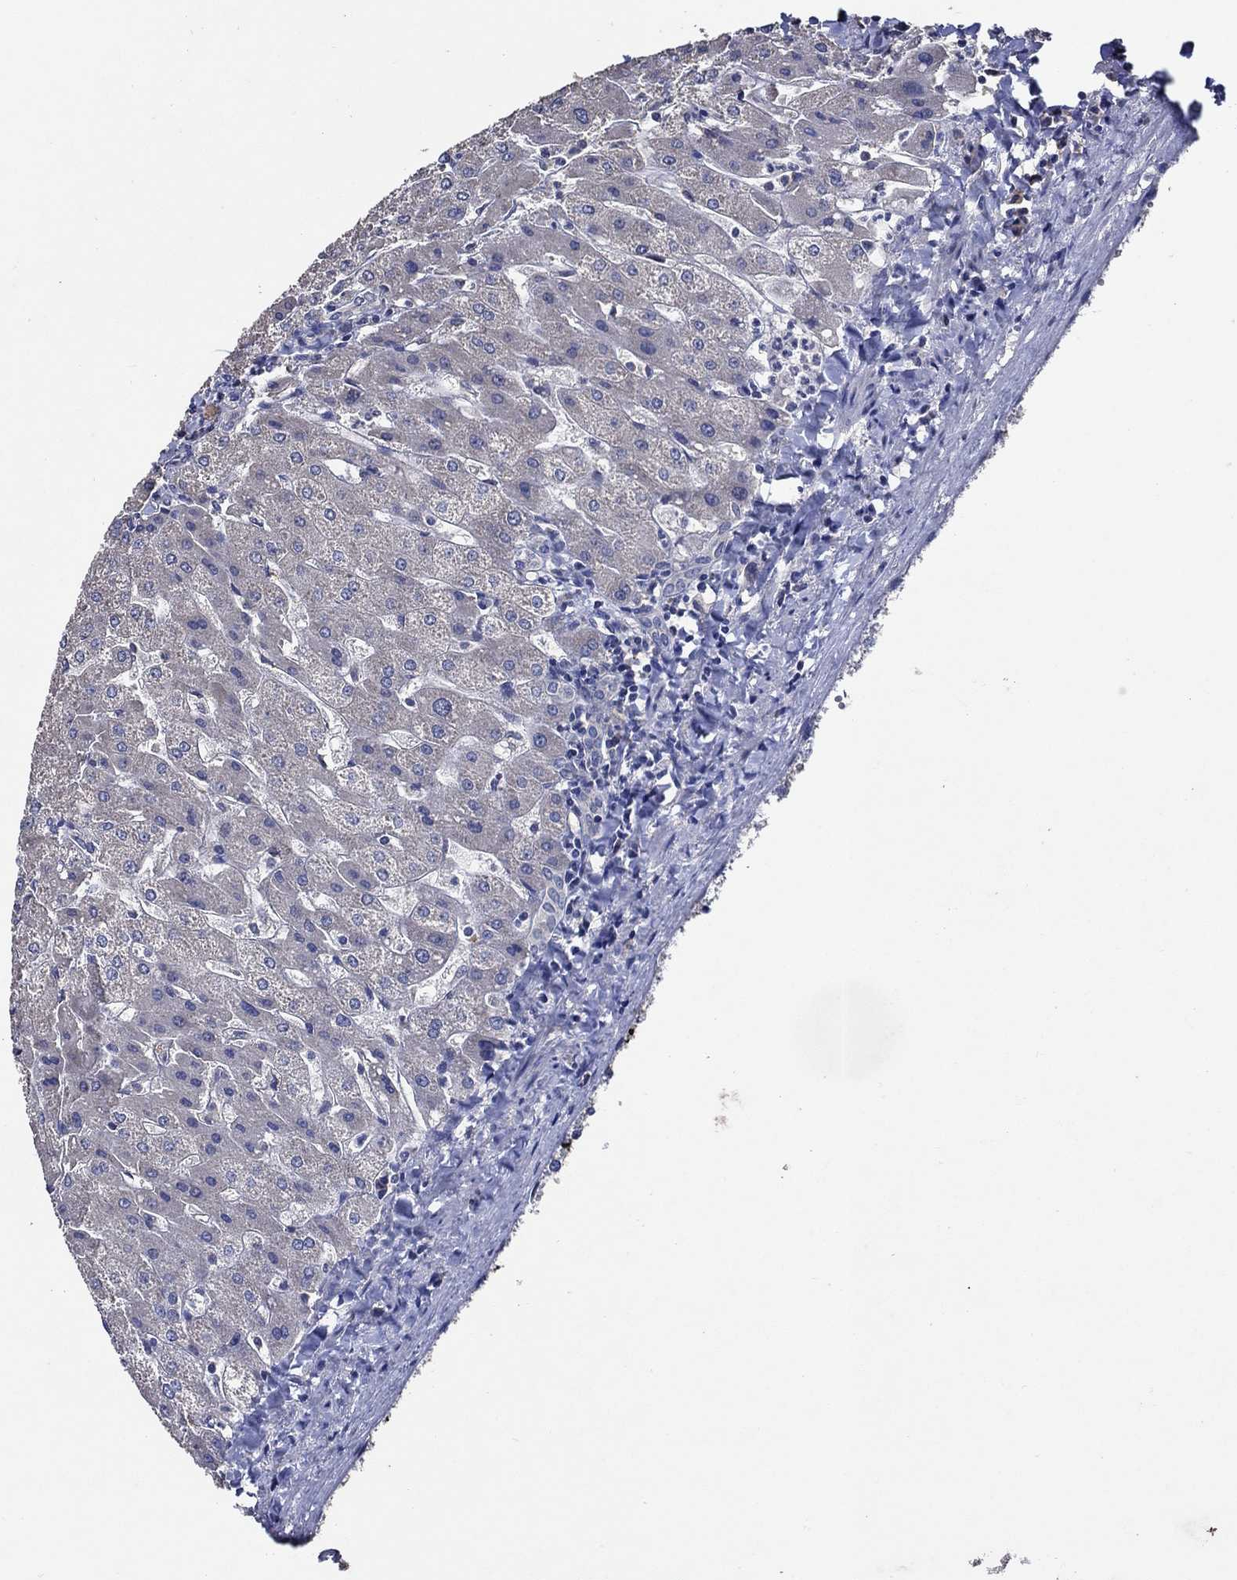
{"staining": {"intensity": "negative", "quantity": "none", "location": "none"}, "tissue": "liver", "cell_type": "Cholangiocytes", "image_type": "normal", "snomed": [{"axis": "morphology", "description": "Normal tissue, NOS"}, {"axis": "topography", "description": "Liver"}], "caption": "Cholangiocytes show no significant protein positivity in normal liver. (Immunohistochemistry (ihc), brightfield microscopy, high magnification).", "gene": "HAP1", "patient": {"sex": "male", "age": 67}}